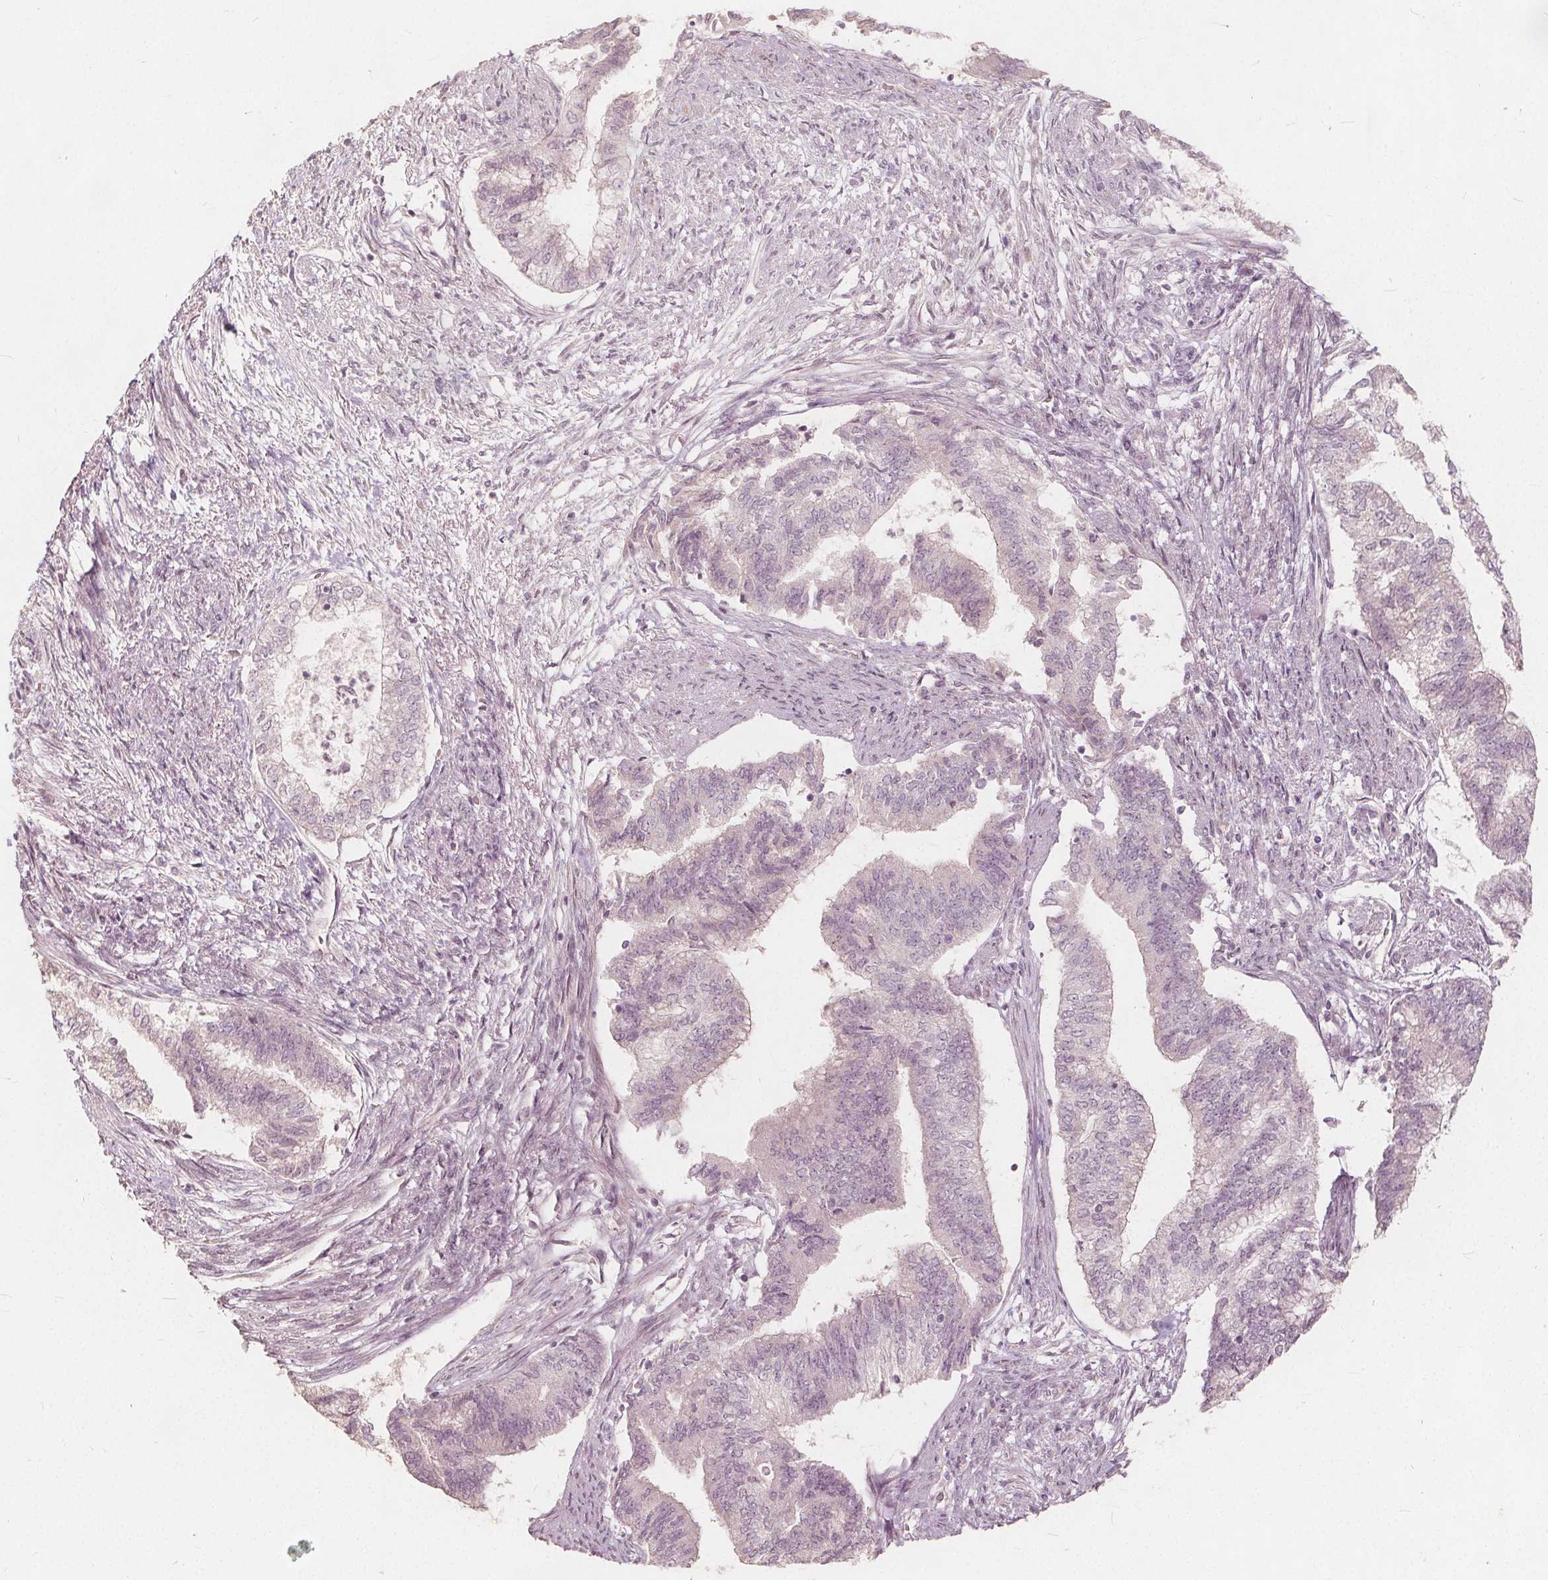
{"staining": {"intensity": "negative", "quantity": "none", "location": "none"}, "tissue": "endometrial cancer", "cell_type": "Tumor cells", "image_type": "cancer", "snomed": [{"axis": "morphology", "description": "Adenocarcinoma, NOS"}, {"axis": "topography", "description": "Endometrium"}], "caption": "DAB (3,3'-diaminobenzidine) immunohistochemical staining of human adenocarcinoma (endometrial) reveals no significant positivity in tumor cells. (Immunohistochemistry, brightfield microscopy, high magnification).", "gene": "PTPRT", "patient": {"sex": "female", "age": 65}}